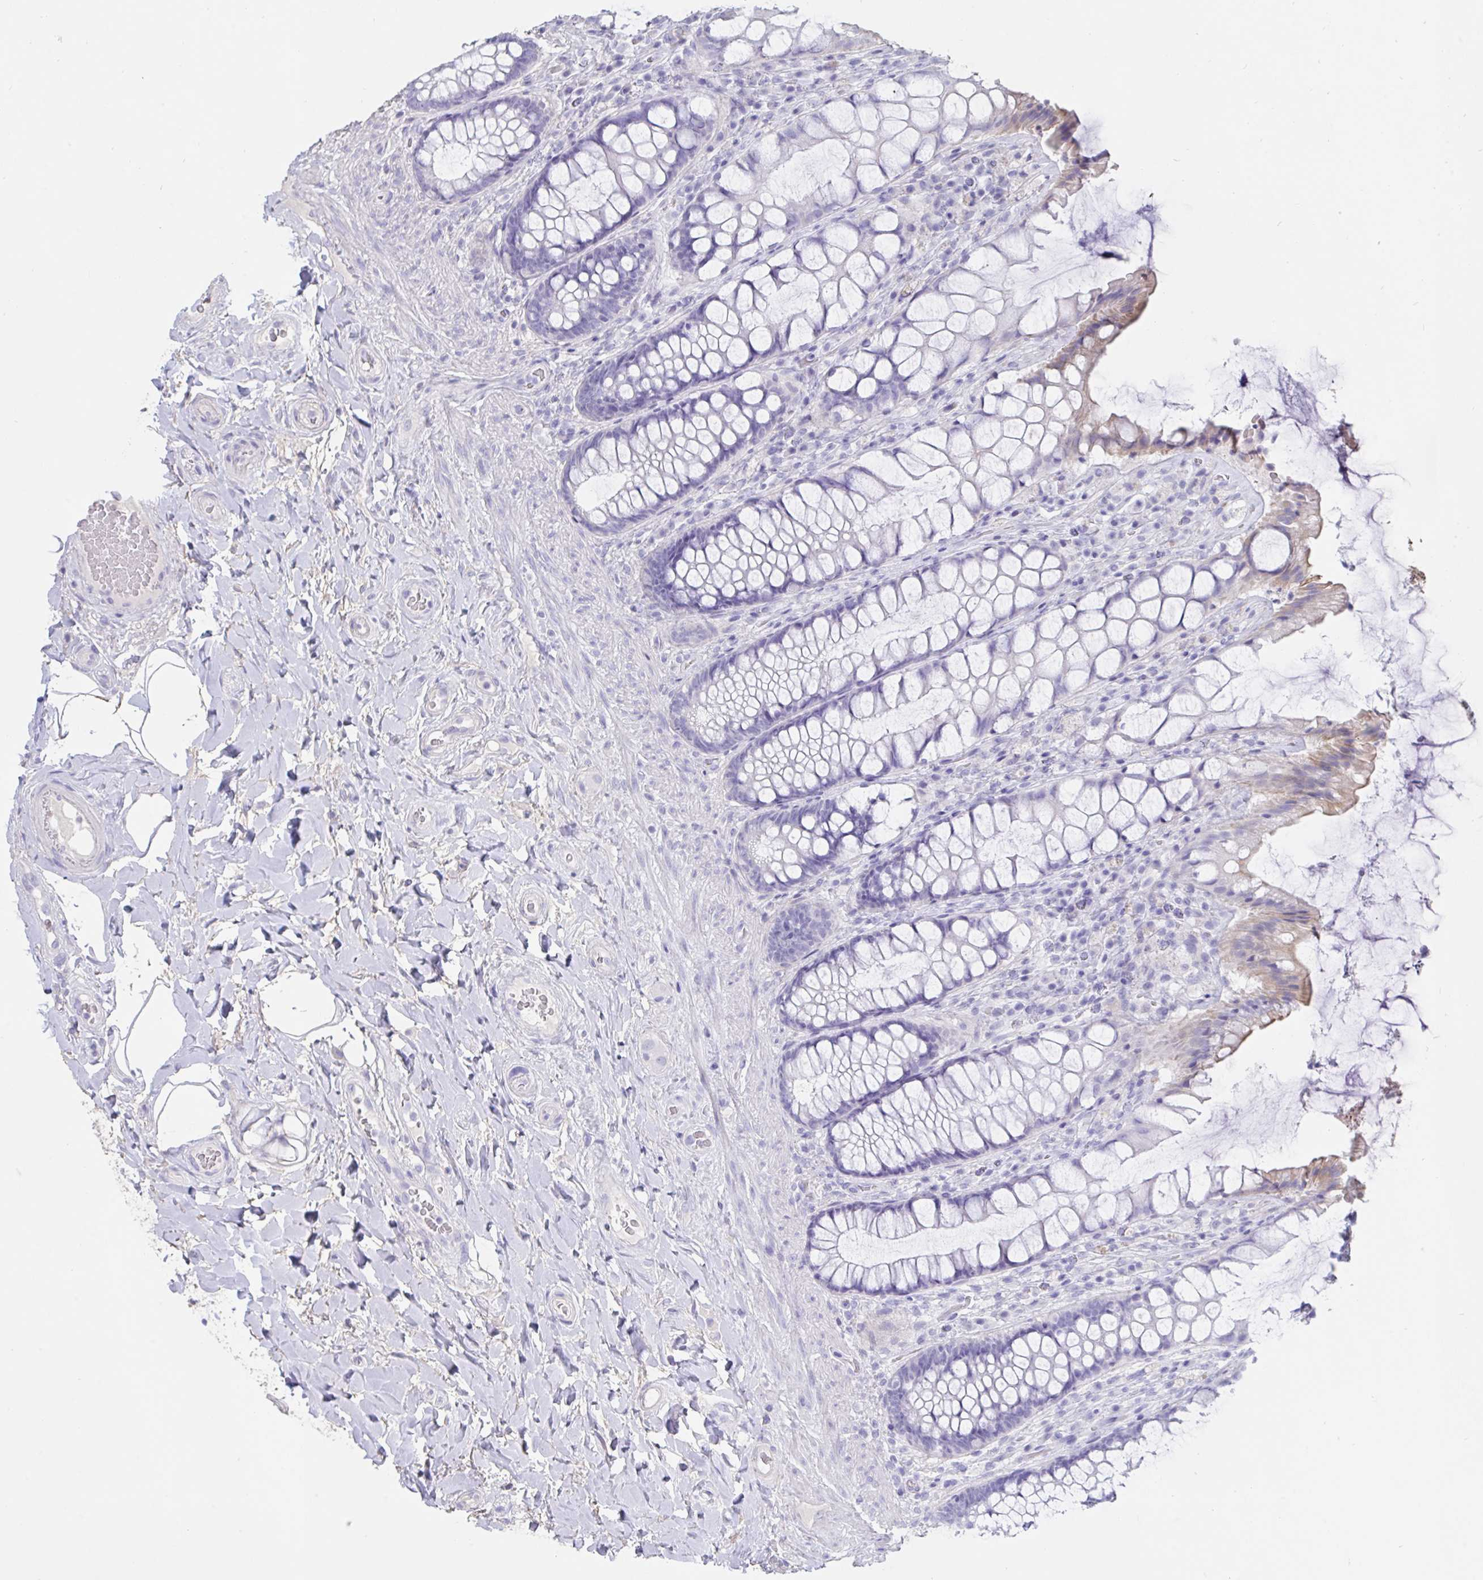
{"staining": {"intensity": "negative", "quantity": "none", "location": "none"}, "tissue": "rectum", "cell_type": "Glandular cells", "image_type": "normal", "snomed": [{"axis": "morphology", "description": "Normal tissue, NOS"}, {"axis": "topography", "description": "Rectum"}], "caption": "A high-resolution micrograph shows immunohistochemistry staining of normal rectum, which displays no significant positivity in glandular cells.", "gene": "TNNC1", "patient": {"sex": "female", "age": 58}}